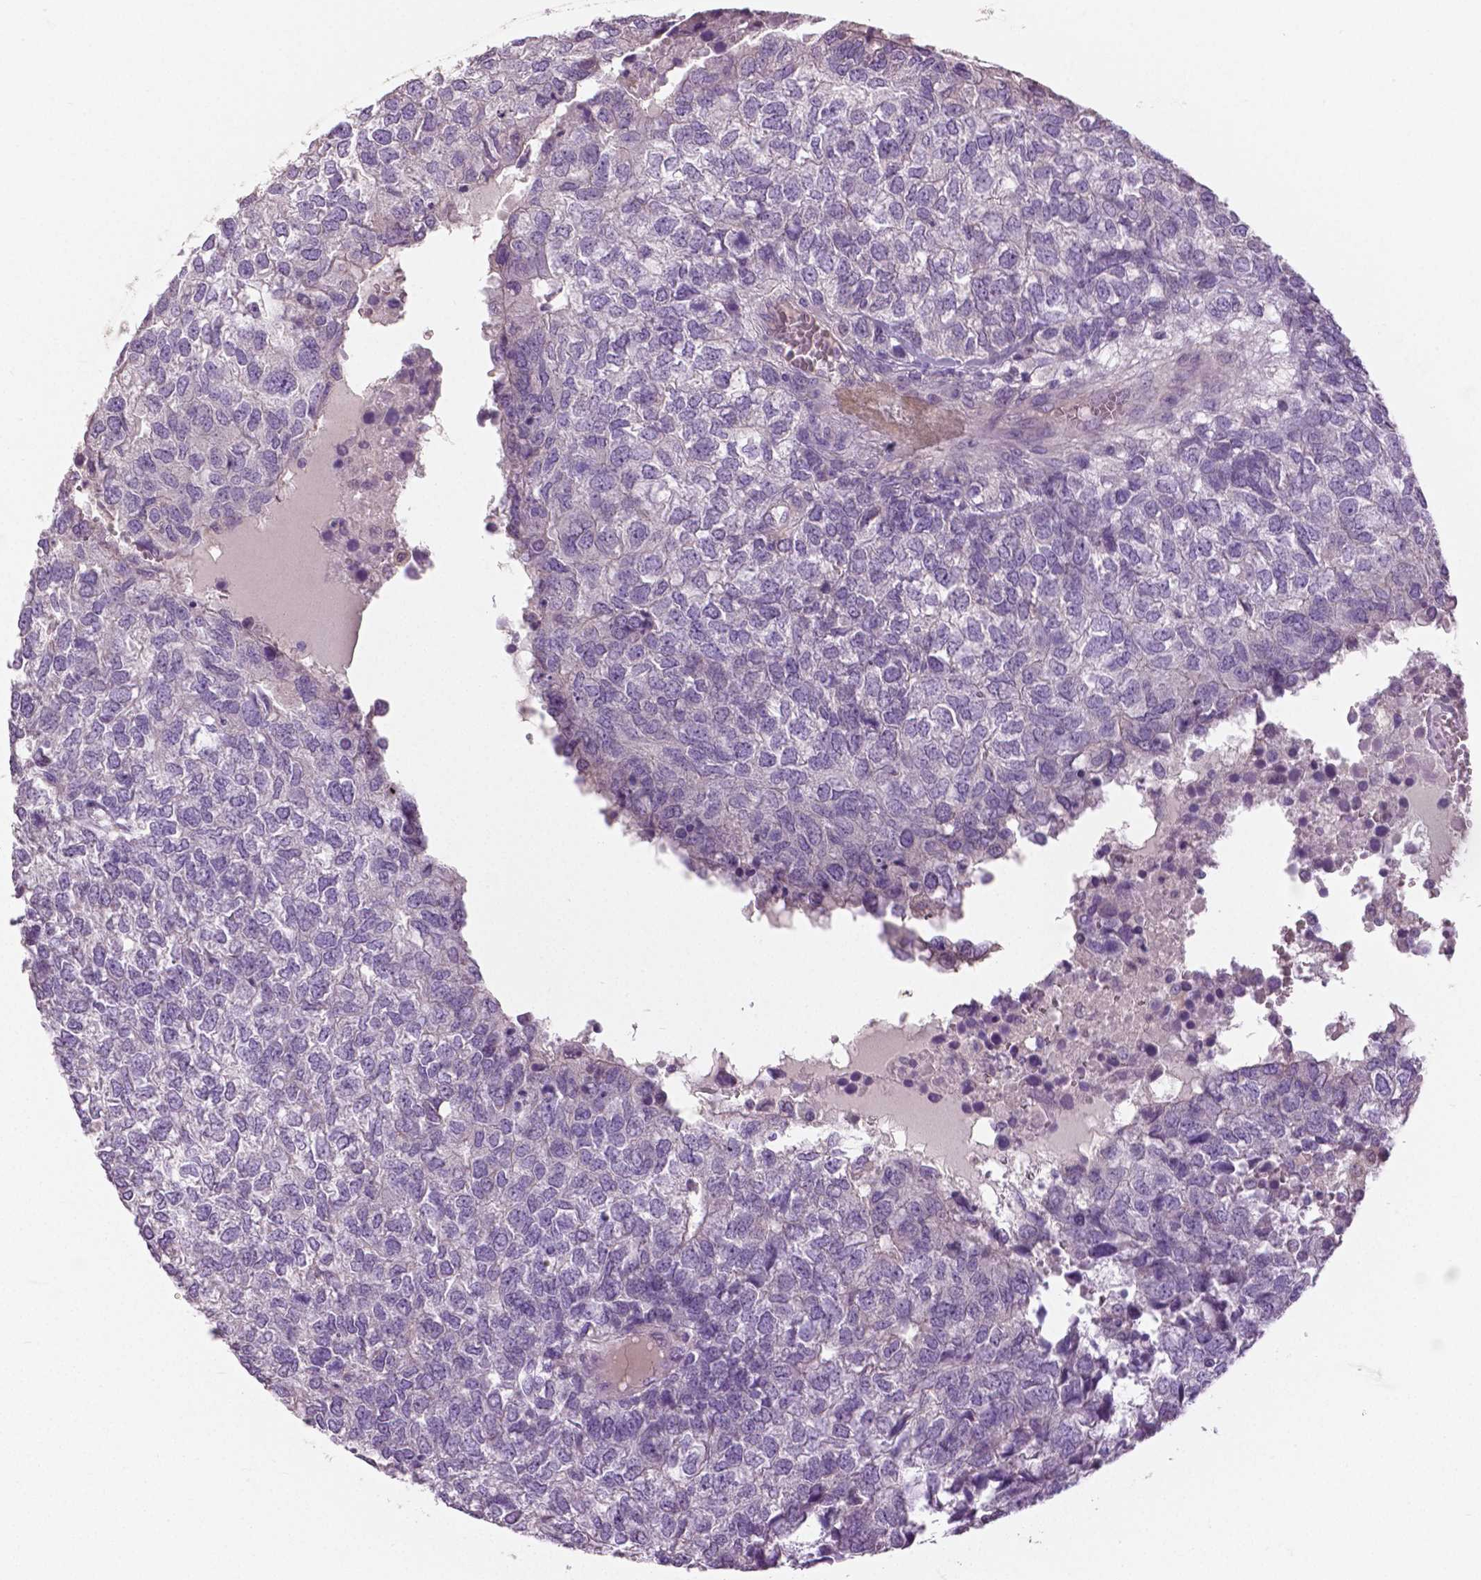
{"staining": {"intensity": "negative", "quantity": "none", "location": "none"}, "tissue": "breast cancer", "cell_type": "Tumor cells", "image_type": "cancer", "snomed": [{"axis": "morphology", "description": "Duct carcinoma"}, {"axis": "topography", "description": "Breast"}], "caption": "Tumor cells are negative for brown protein staining in infiltrating ductal carcinoma (breast).", "gene": "DNAH12", "patient": {"sex": "female", "age": 30}}